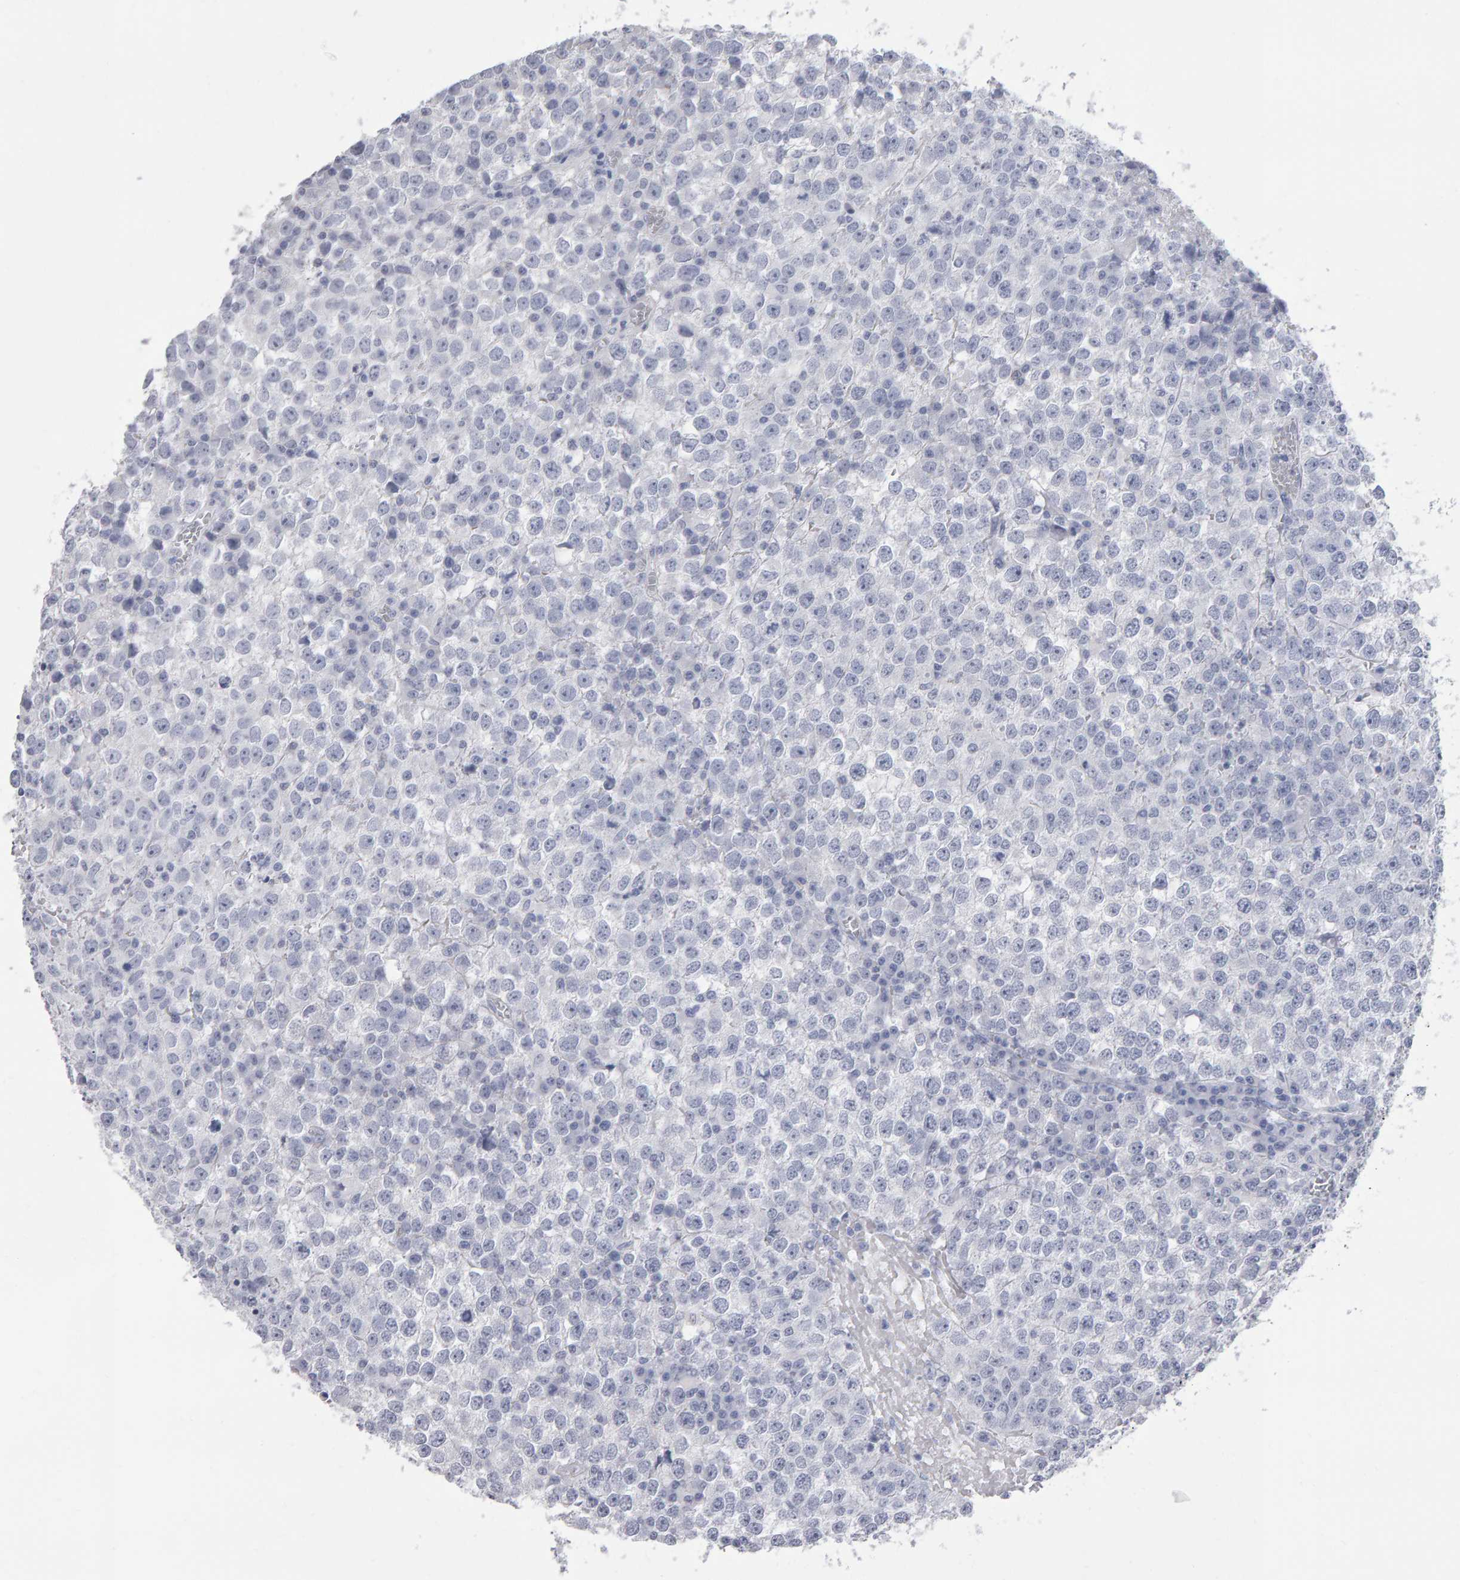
{"staining": {"intensity": "negative", "quantity": "none", "location": "none"}, "tissue": "testis cancer", "cell_type": "Tumor cells", "image_type": "cancer", "snomed": [{"axis": "morphology", "description": "Seminoma, NOS"}, {"axis": "topography", "description": "Testis"}], "caption": "IHC histopathology image of neoplastic tissue: human testis seminoma stained with DAB shows no significant protein expression in tumor cells.", "gene": "NCDN", "patient": {"sex": "male", "age": 65}}